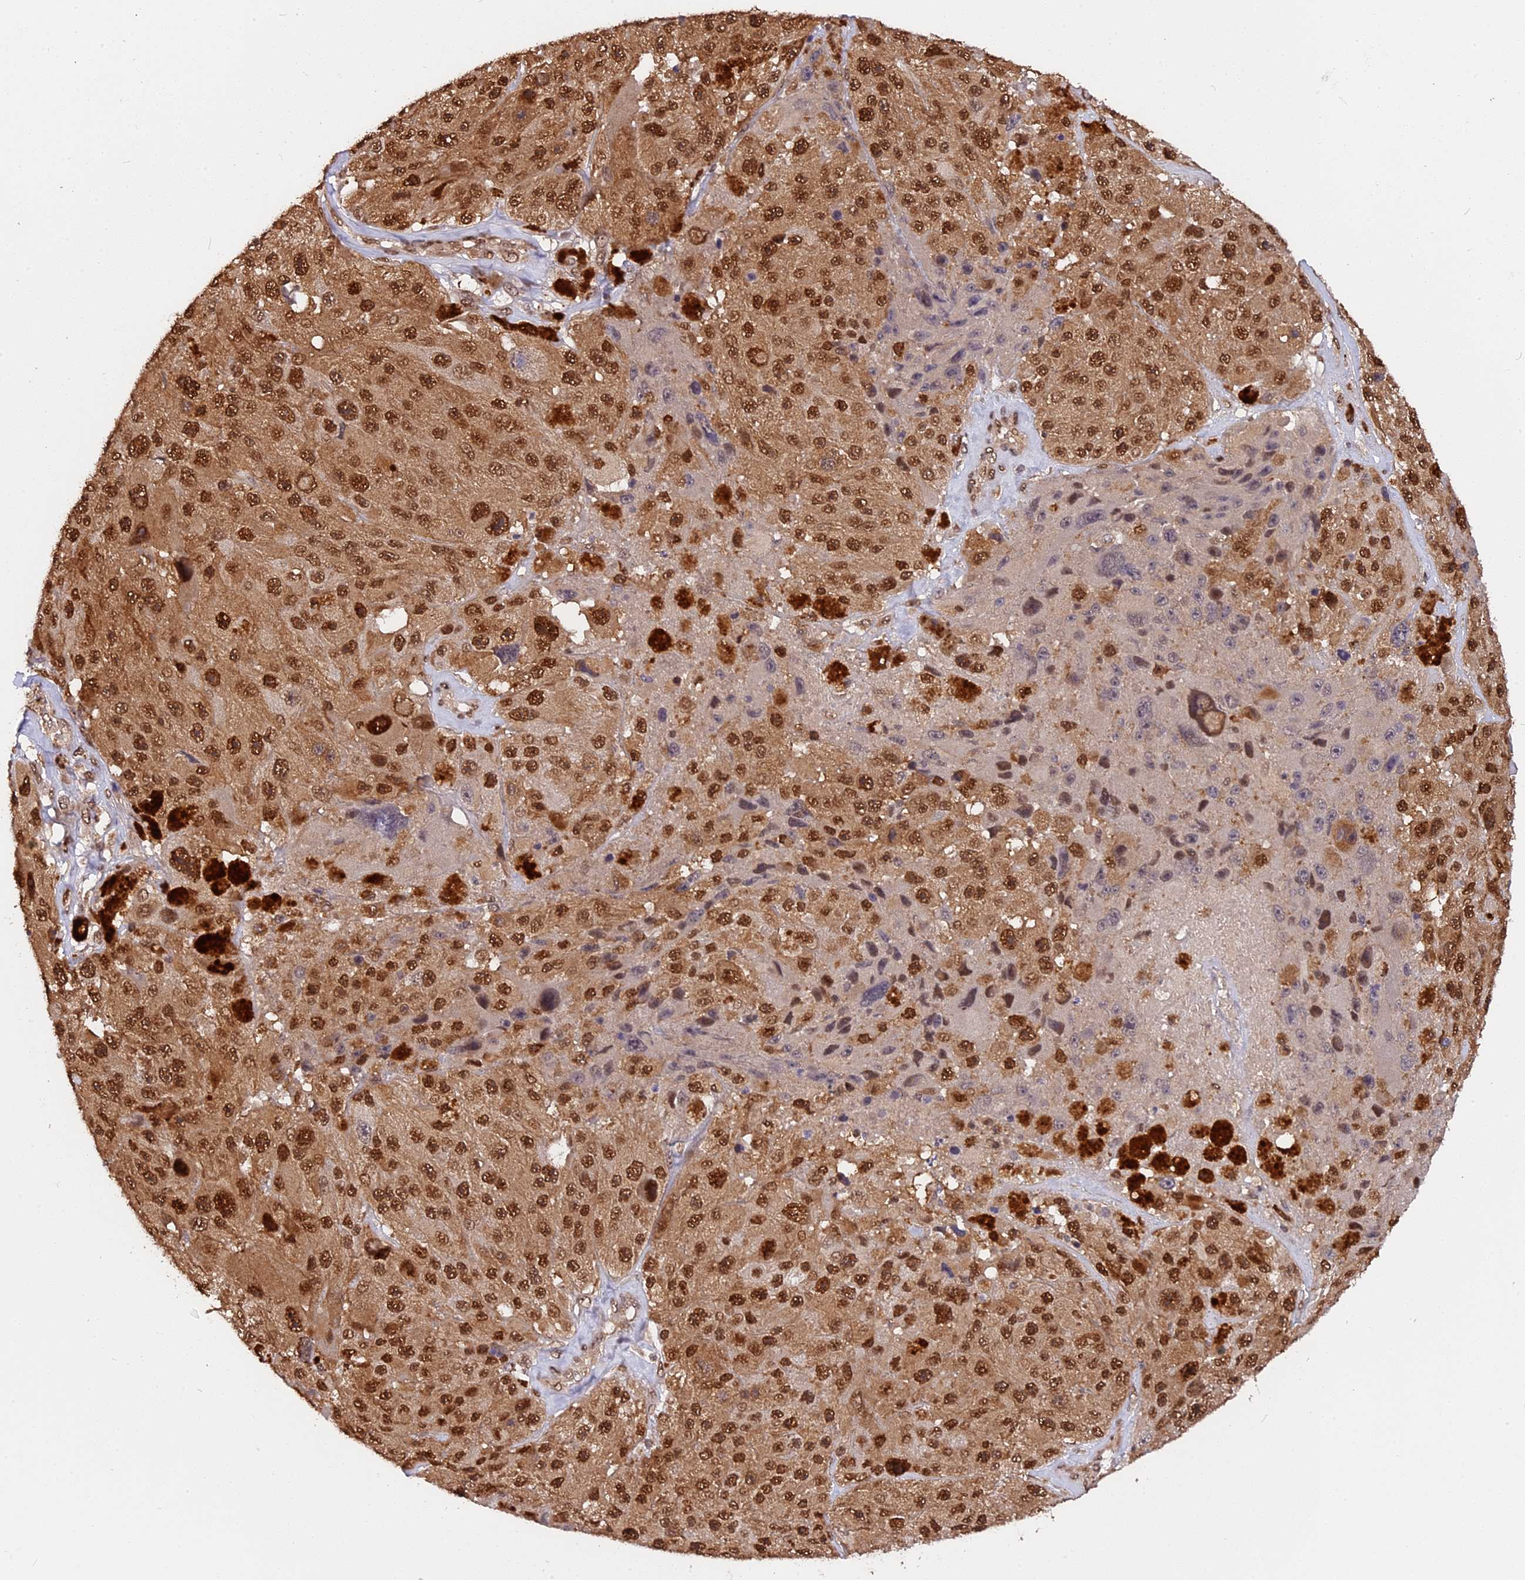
{"staining": {"intensity": "strong", "quantity": ">75%", "location": "nuclear"}, "tissue": "melanoma", "cell_type": "Tumor cells", "image_type": "cancer", "snomed": [{"axis": "morphology", "description": "Malignant melanoma, Metastatic site"}, {"axis": "topography", "description": "Lymph node"}], "caption": "Immunohistochemical staining of human malignant melanoma (metastatic site) shows high levels of strong nuclear expression in about >75% of tumor cells.", "gene": "ADRM1", "patient": {"sex": "male", "age": 62}}